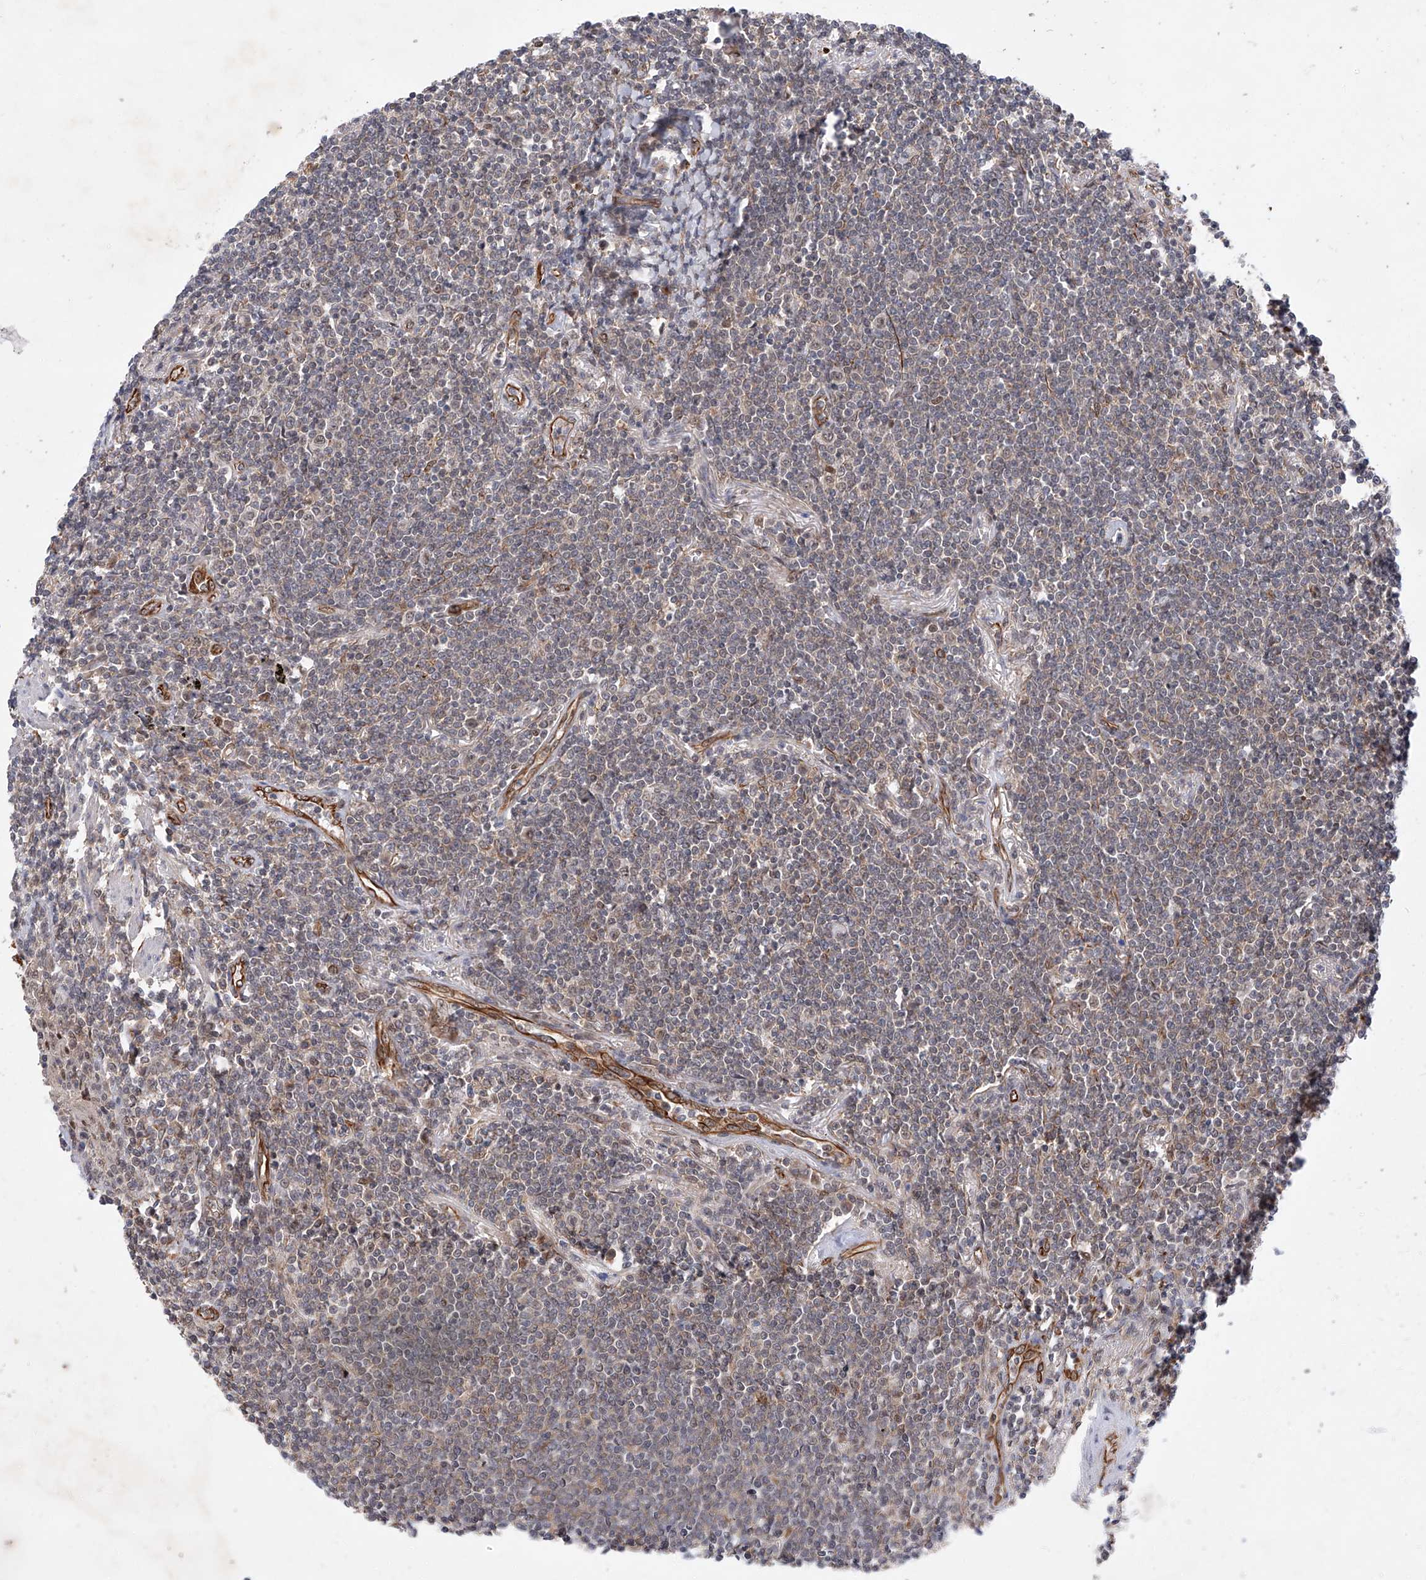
{"staining": {"intensity": "weak", "quantity": "<25%", "location": "nuclear"}, "tissue": "lymphoma", "cell_type": "Tumor cells", "image_type": "cancer", "snomed": [{"axis": "morphology", "description": "Malignant lymphoma, non-Hodgkin's type, Low grade"}, {"axis": "topography", "description": "Lung"}], "caption": "Low-grade malignant lymphoma, non-Hodgkin's type was stained to show a protein in brown. There is no significant expression in tumor cells.", "gene": "AMD1", "patient": {"sex": "female", "age": 71}}